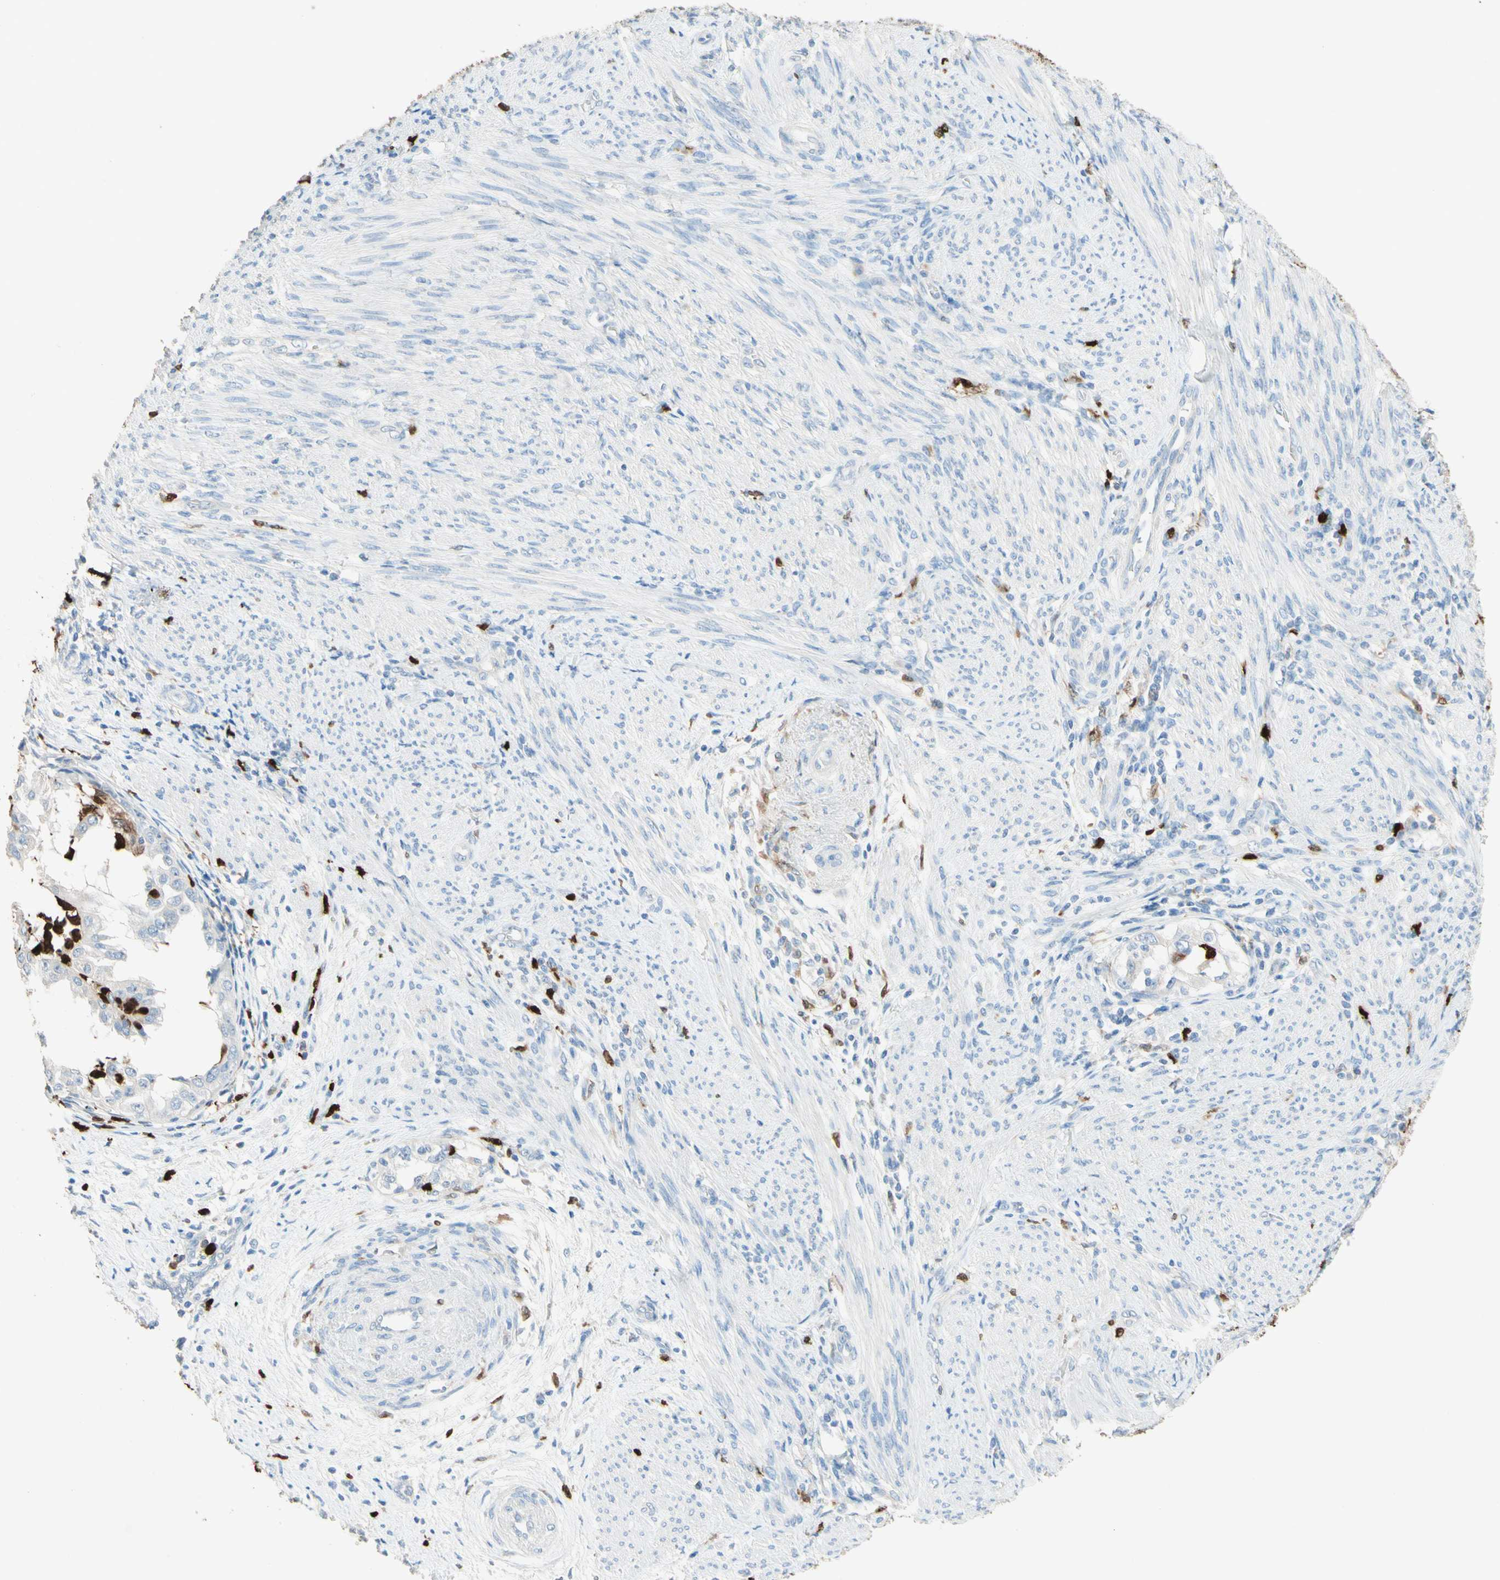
{"staining": {"intensity": "moderate", "quantity": "<25%", "location": "cytoplasmic/membranous,nuclear"}, "tissue": "endometrial cancer", "cell_type": "Tumor cells", "image_type": "cancer", "snomed": [{"axis": "morphology", "description": "Adenocarcinoma, NOS"}, {"axis": "topography", "description": "Endometrium"}], "caption": "Tumor cells demonstrate low levels of moderate cytoplasmic/membranous and nuclear staining in approximately <25% of cells in endometrial cancer (adenocarcinoma).", "gene": "NFKBIZ", "patient": {"sex": "female", "age": 85}}